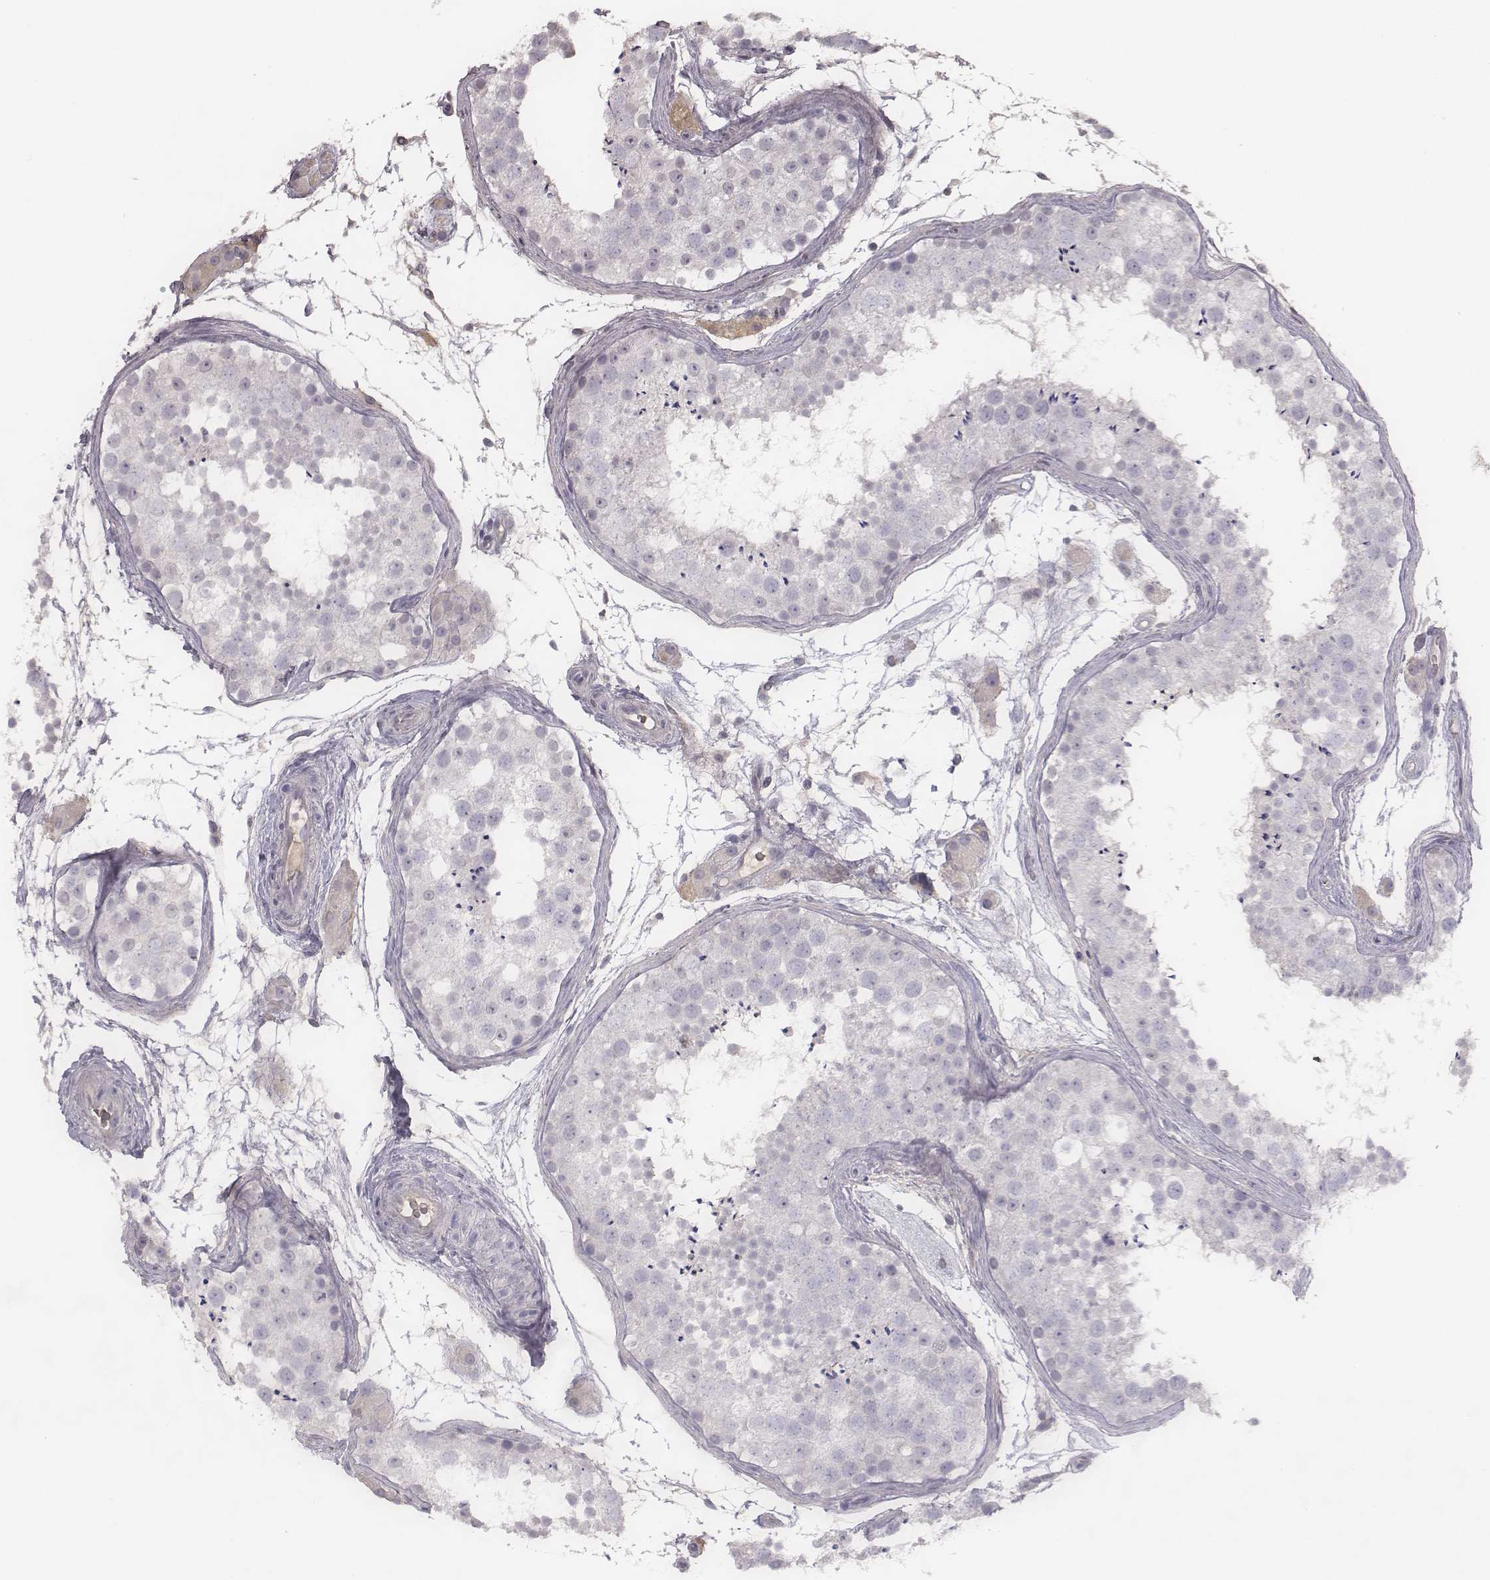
{"staining": {"intensity": "negative", "quantity": "none", "location": "none"}, "tissue": "testis", "cell_type": "Cells in seminiferous ducts", "image_type": "normal", "snomed": [{"axis": "morphology", "description": "Normal tissue, NOS"}, {"axis": "topography", "description": "Testis"}], "caption": "High magnification brightfield microscopy of normal testis stained with DAB (brown) and counterstained with hematoxylin (blue): cells in seminiferous ducts show no significant staining.", "gene": "TLX3", "patient": {"sex": "male", "age": 41}}